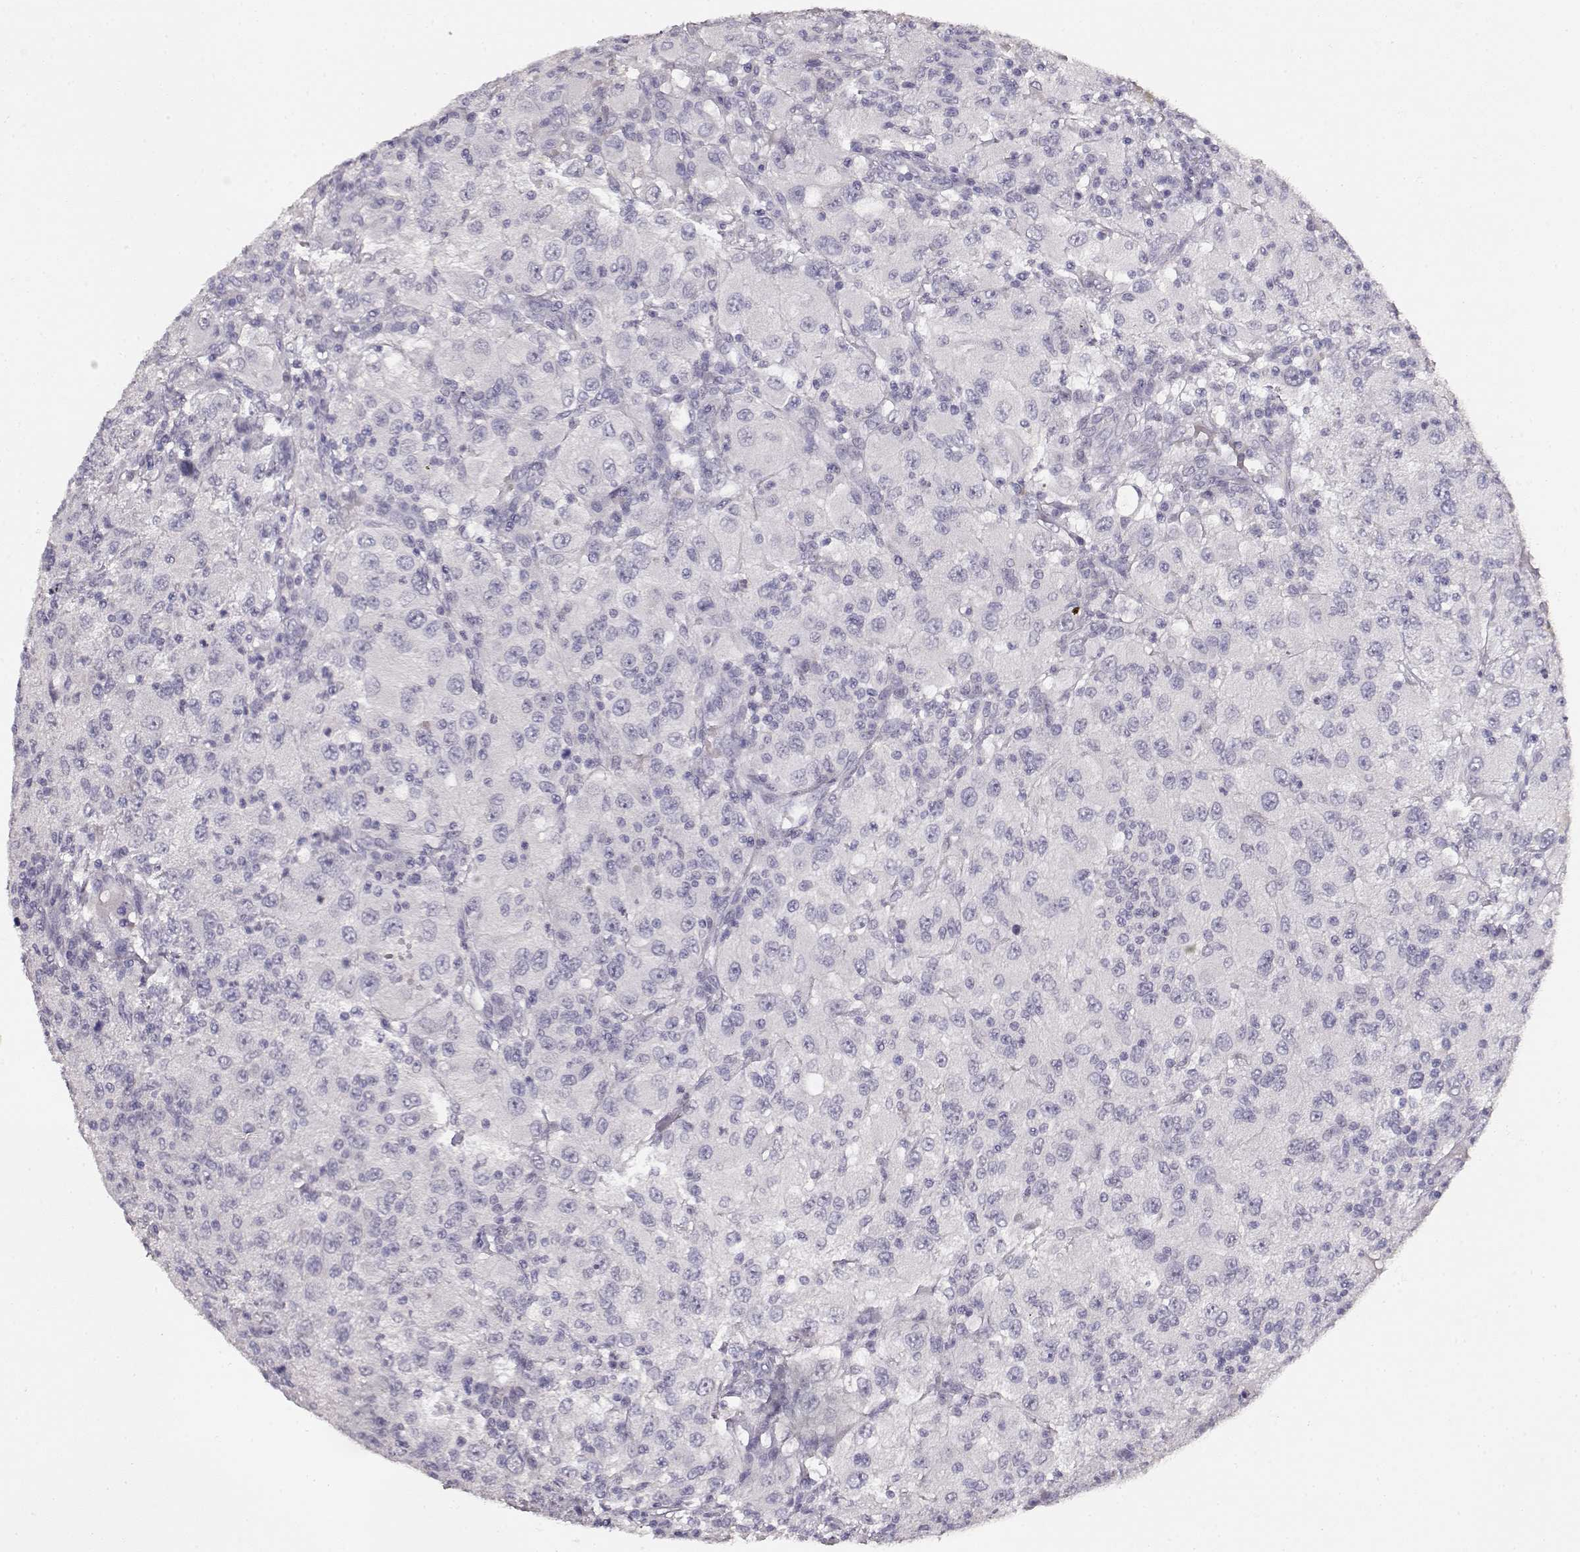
{"staining": {"intensity": "negative", "quantity": "none", "location": "none"}, "tissue": "renal cancer", "cell_type": "Tumor cells", "image_type": "cancer", "snomed": [{"axis": "morphology", "description": "Adenocarcinoma, NOS"}, {"axis": "topography", "description": "Kidney"}], "caption": "Renal adenocarcinoma stained for a protein using immunohistochemistry (IHC) shows no expression tumor cells.", "gene": "TPH2", "patient": {"sex": "female", "age": 67}}